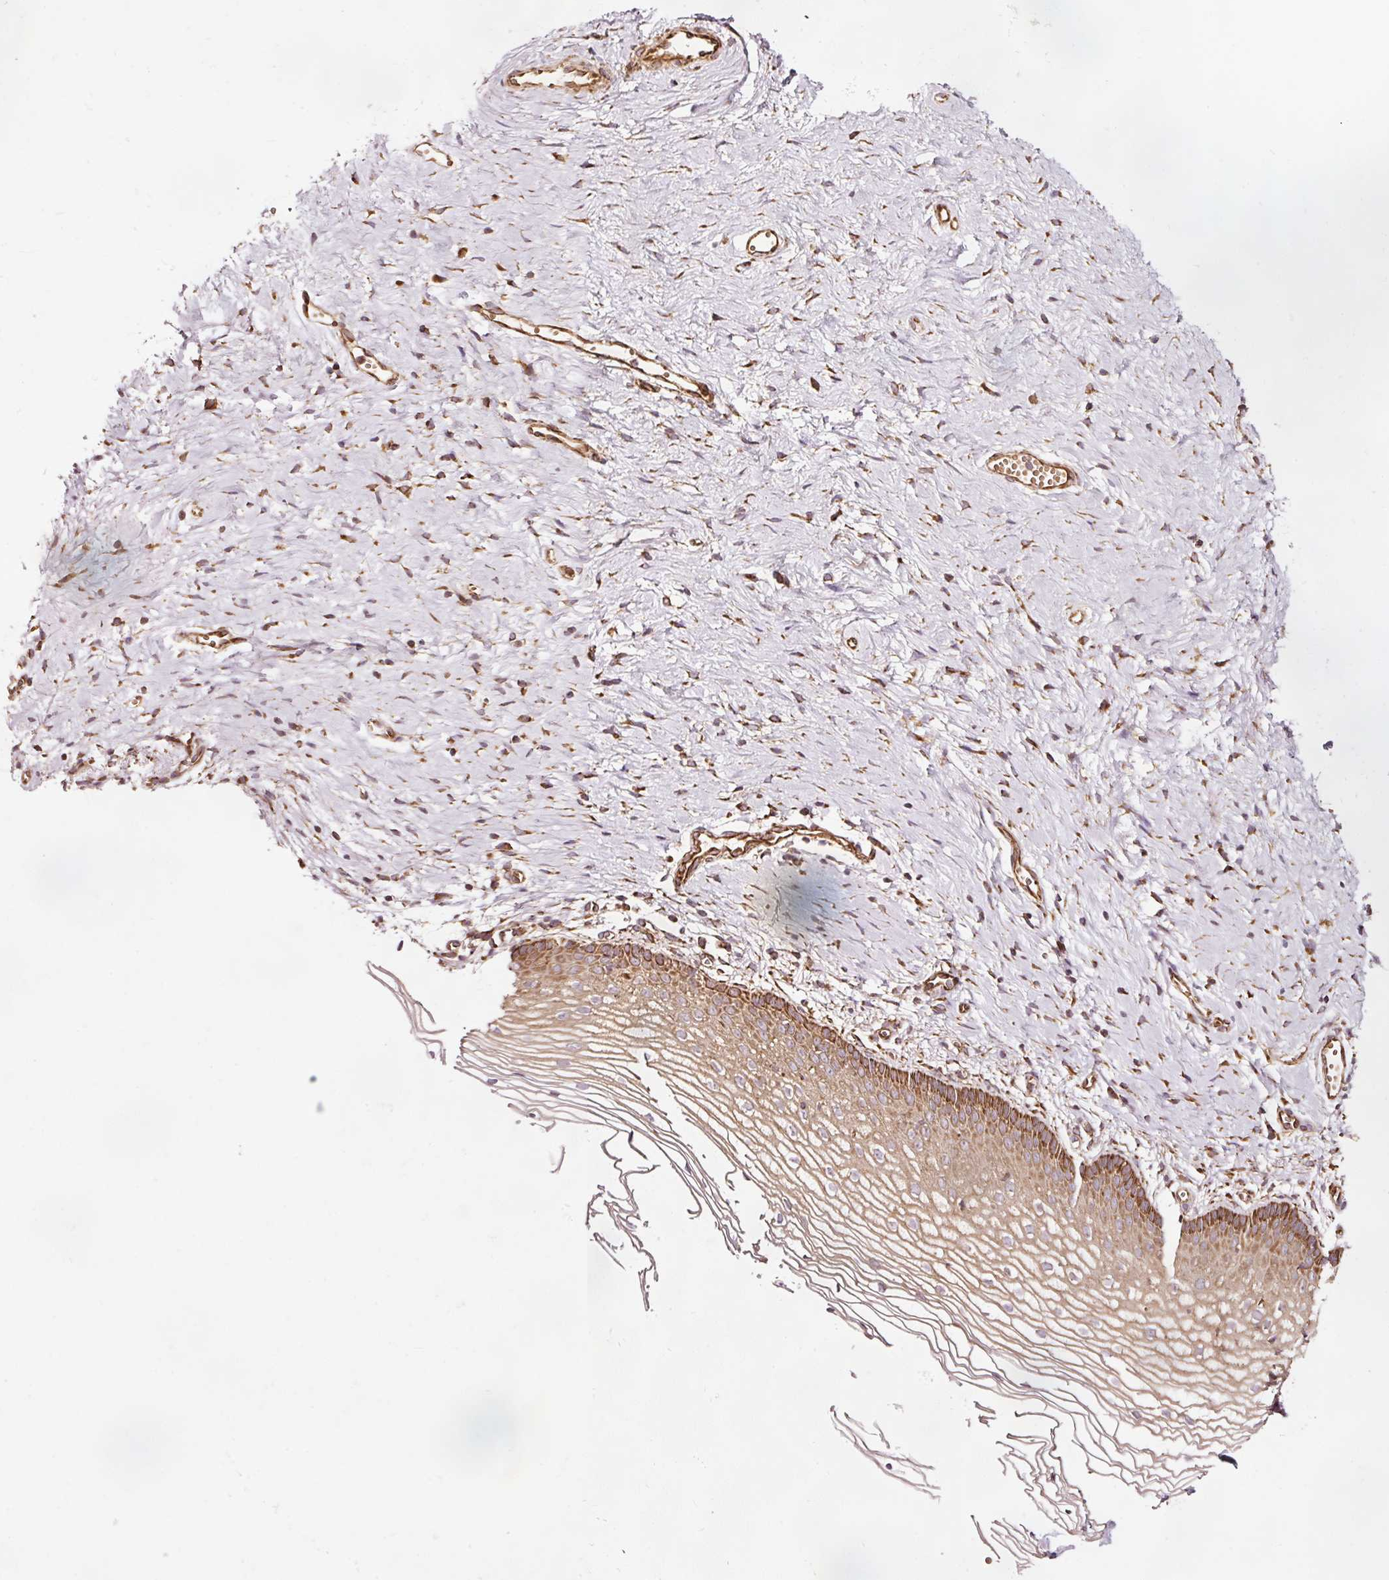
{"staining": {"intensity": "strong", "quantity": "25%-75%", "location": "cytoplasmic/membranous"}, "tissue": "vagina", "cell_type": "Squamous epithelial cells", "image_type": "normal", "snomed": [{"axis": "morphology", "description": "Normal tissue, NOS"}, {"axis": "topography", "description": "Vagina"}], "caption": "Immunohistochemical staining of normal vagina exhibits strong cytoplasmic/membranous protein staining in about 25%-75% of squamous epithelial cells. Using DAB (brown) and hematoxylin (blue) stains, captured at high magnification using brightfield microscopy.", "gene": "ISCU", "patient": {"sex": "female", "age": 56}}